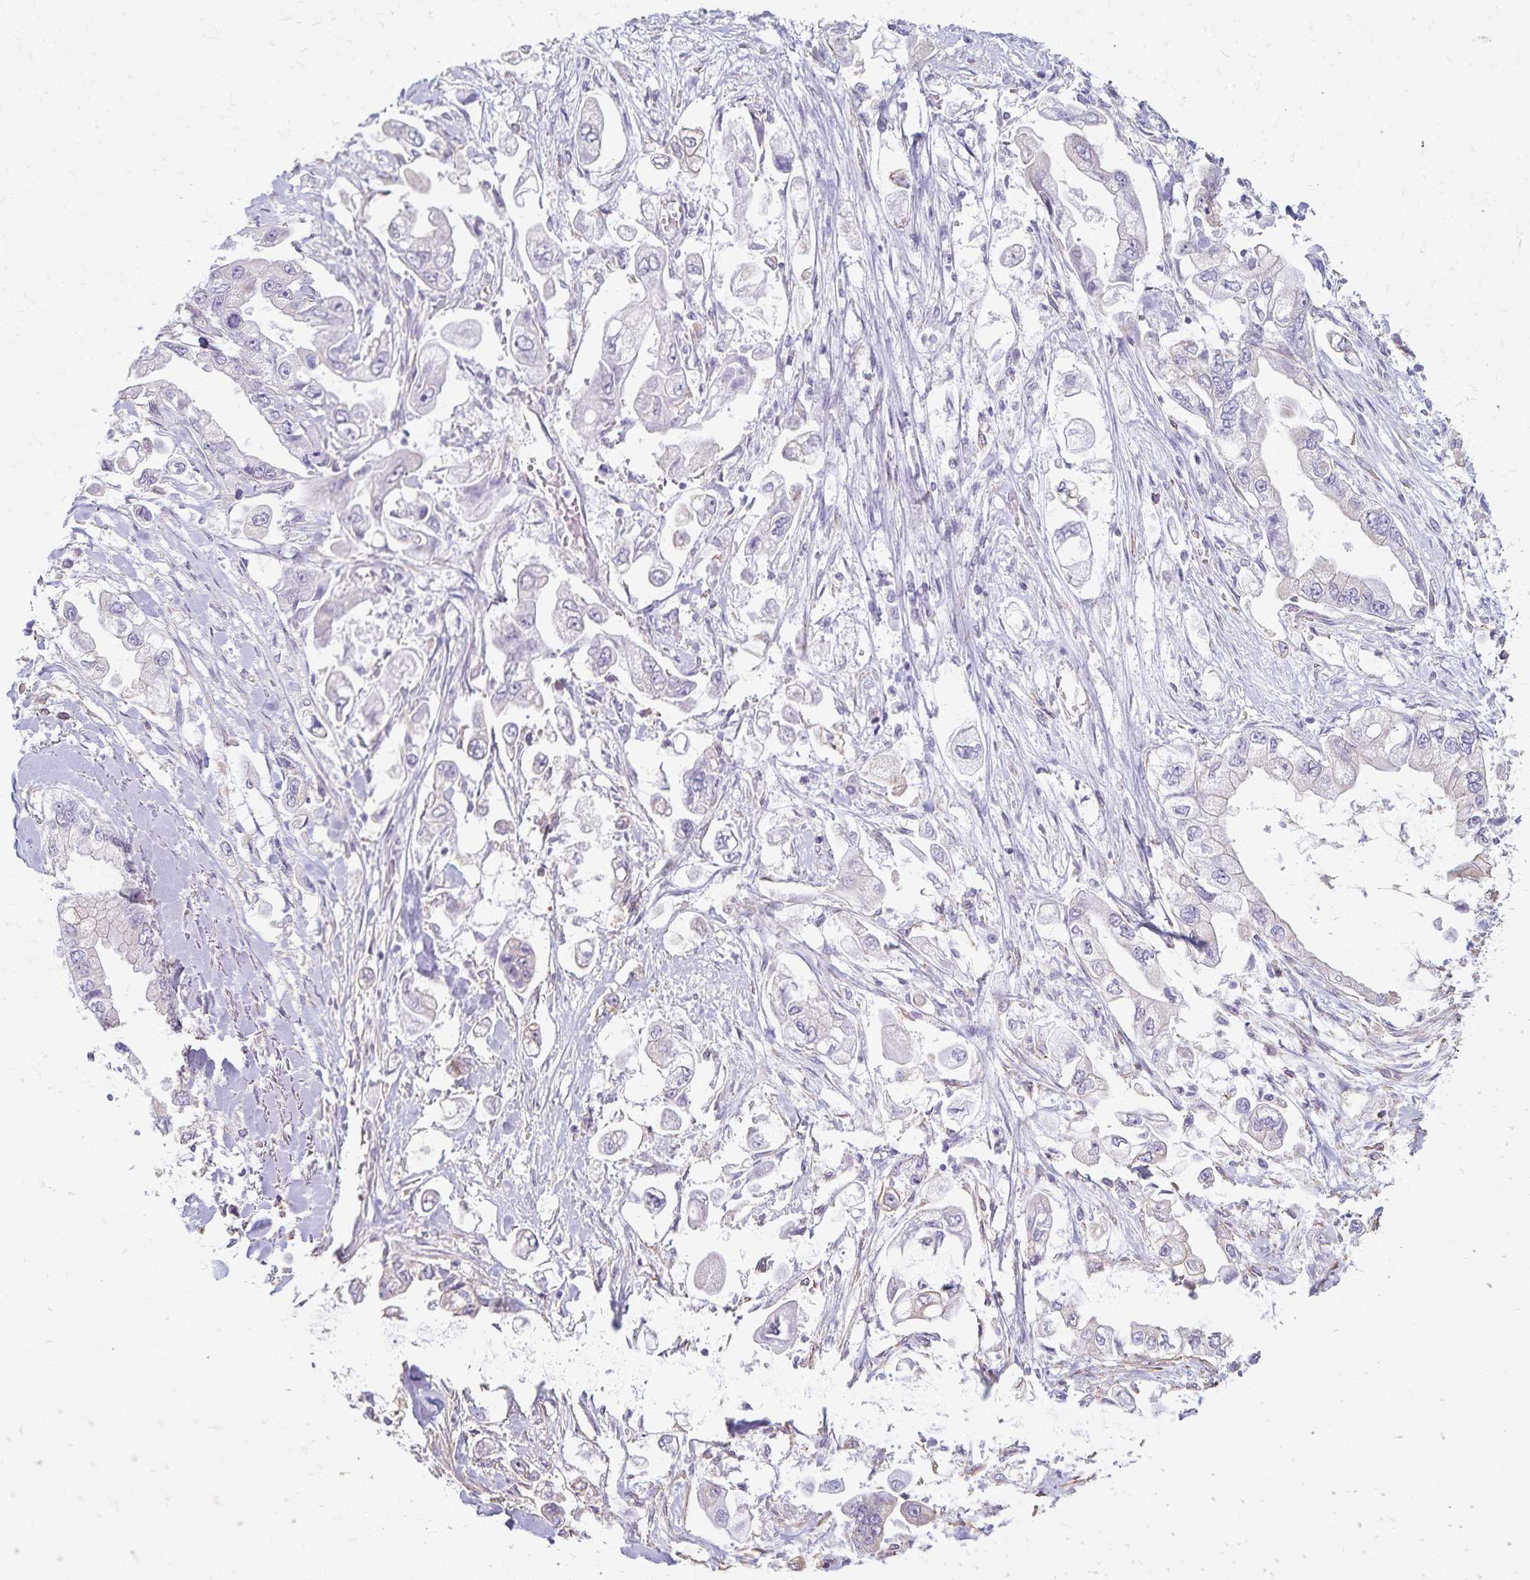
{"staining": {"intensity": "negative", "quantity": "none", "location": "none"}, "tissue": "stomach cancer", "cell_type": "Tumor cells", "image_type": "cancer", "snomed": [{"axis": "morphology", "description": "Adenocarcinoma, NOS"}, {"axis": "topography", "description": "Stomach"}], "caption": "Image shows no protein positivity in tumor cells of stomach cancer (adenocarcinoma) tissue.", "gene": "KISS1", "patient": {"sex": "male", "age": 62}}